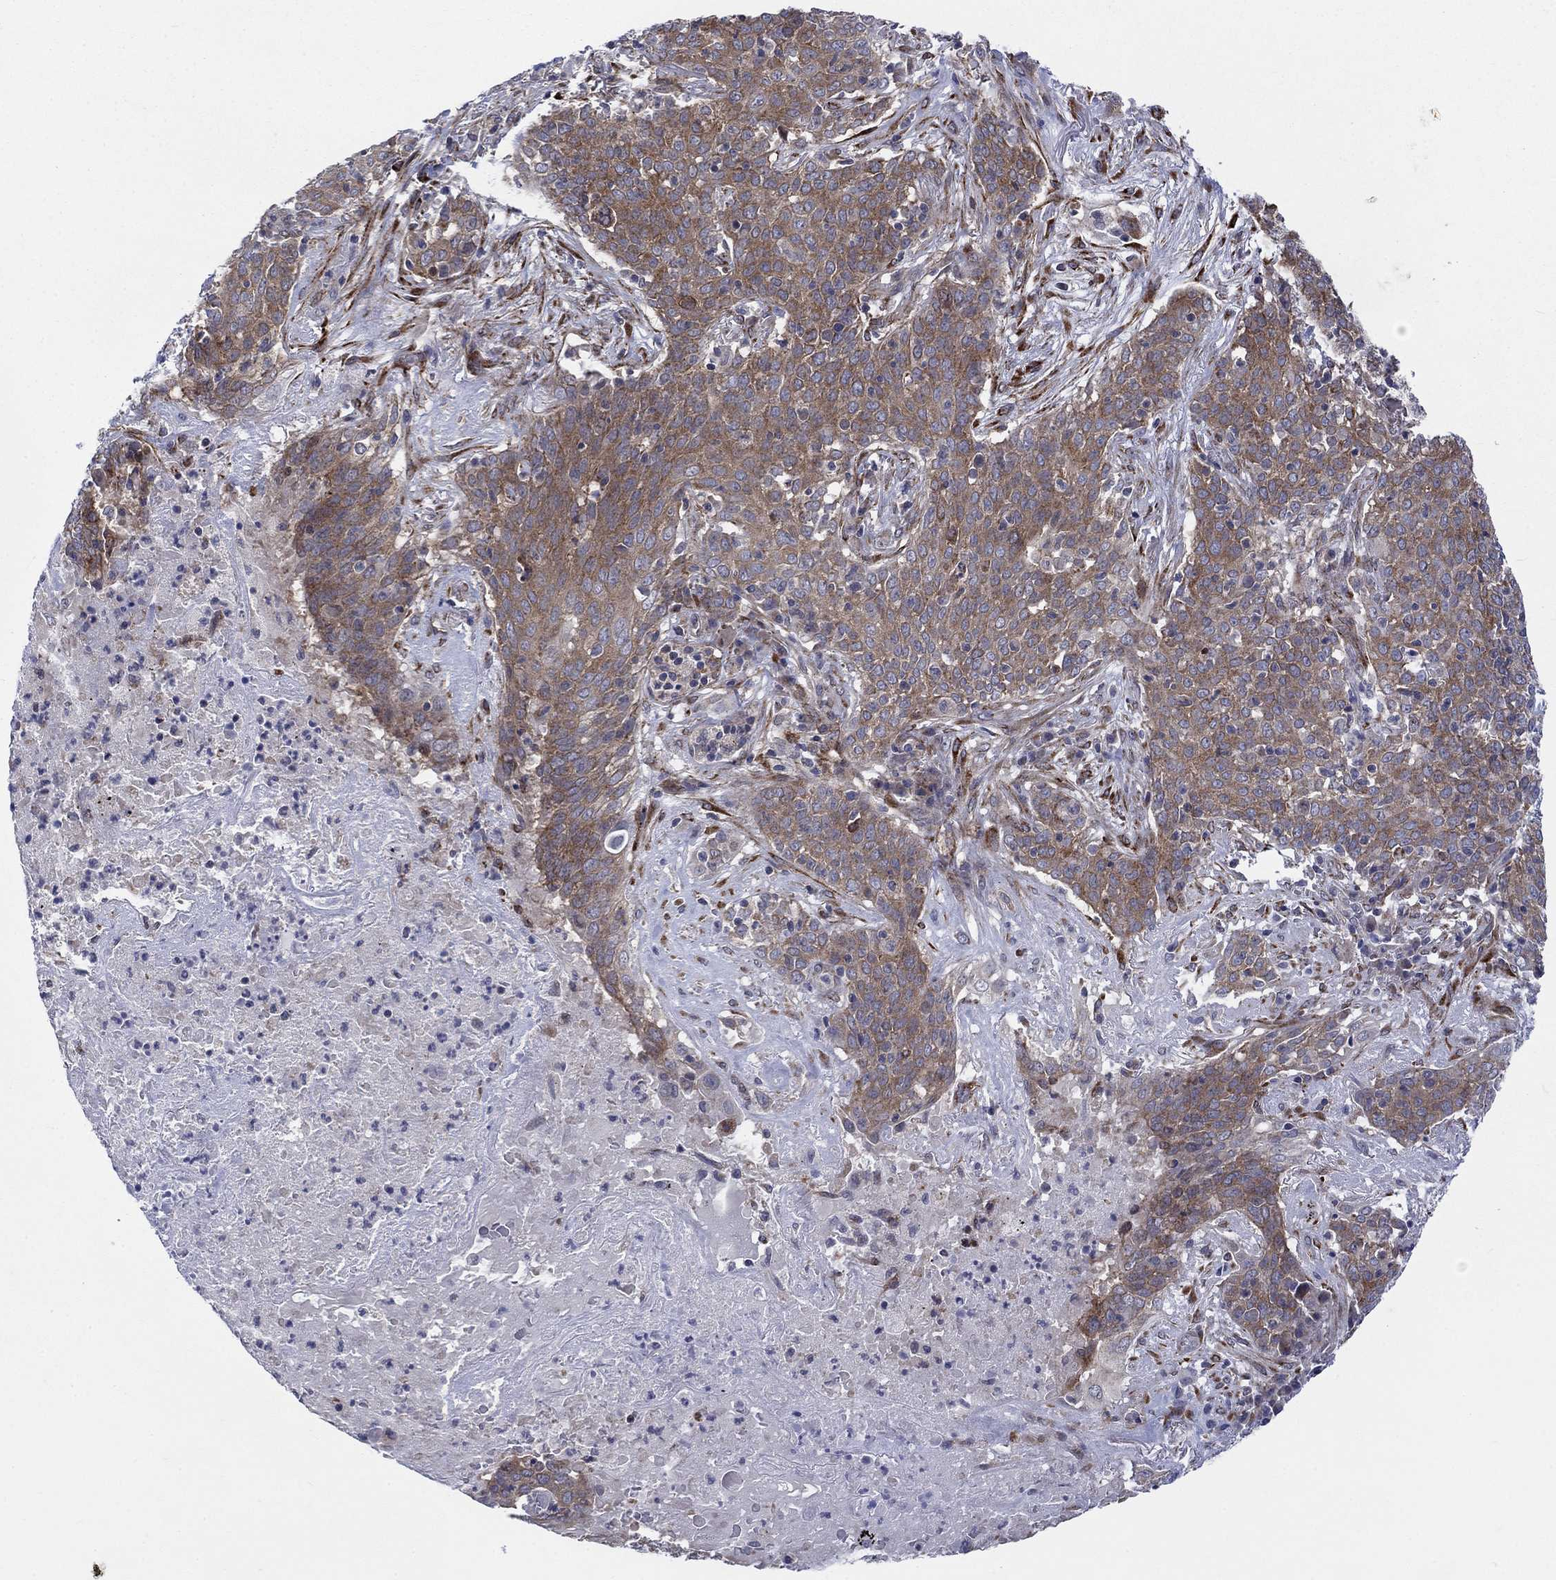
{"staining": {"intensity": "moderate", "quantity": ">75%", "location": "cytoplasmic/membranous"}, "tissue": "lung cancer", "cell_type": "Tumor cells", "image_type": "cancer", "snomed": [{"axis": "morphology", "description": "Squamous cell carcinoma, NOS"}, {"axis": "topography", "description": "Lung"}], "caption": "Approximately >75% of tumor cells in squamous cell carcinoma (lung) exhibit moderate cytoplasmic/membranous protein expression as visualized by brown immunohistochemical staining.", "gene": "SLC35F2", "patient": {"sex": "male", "age": 82}}